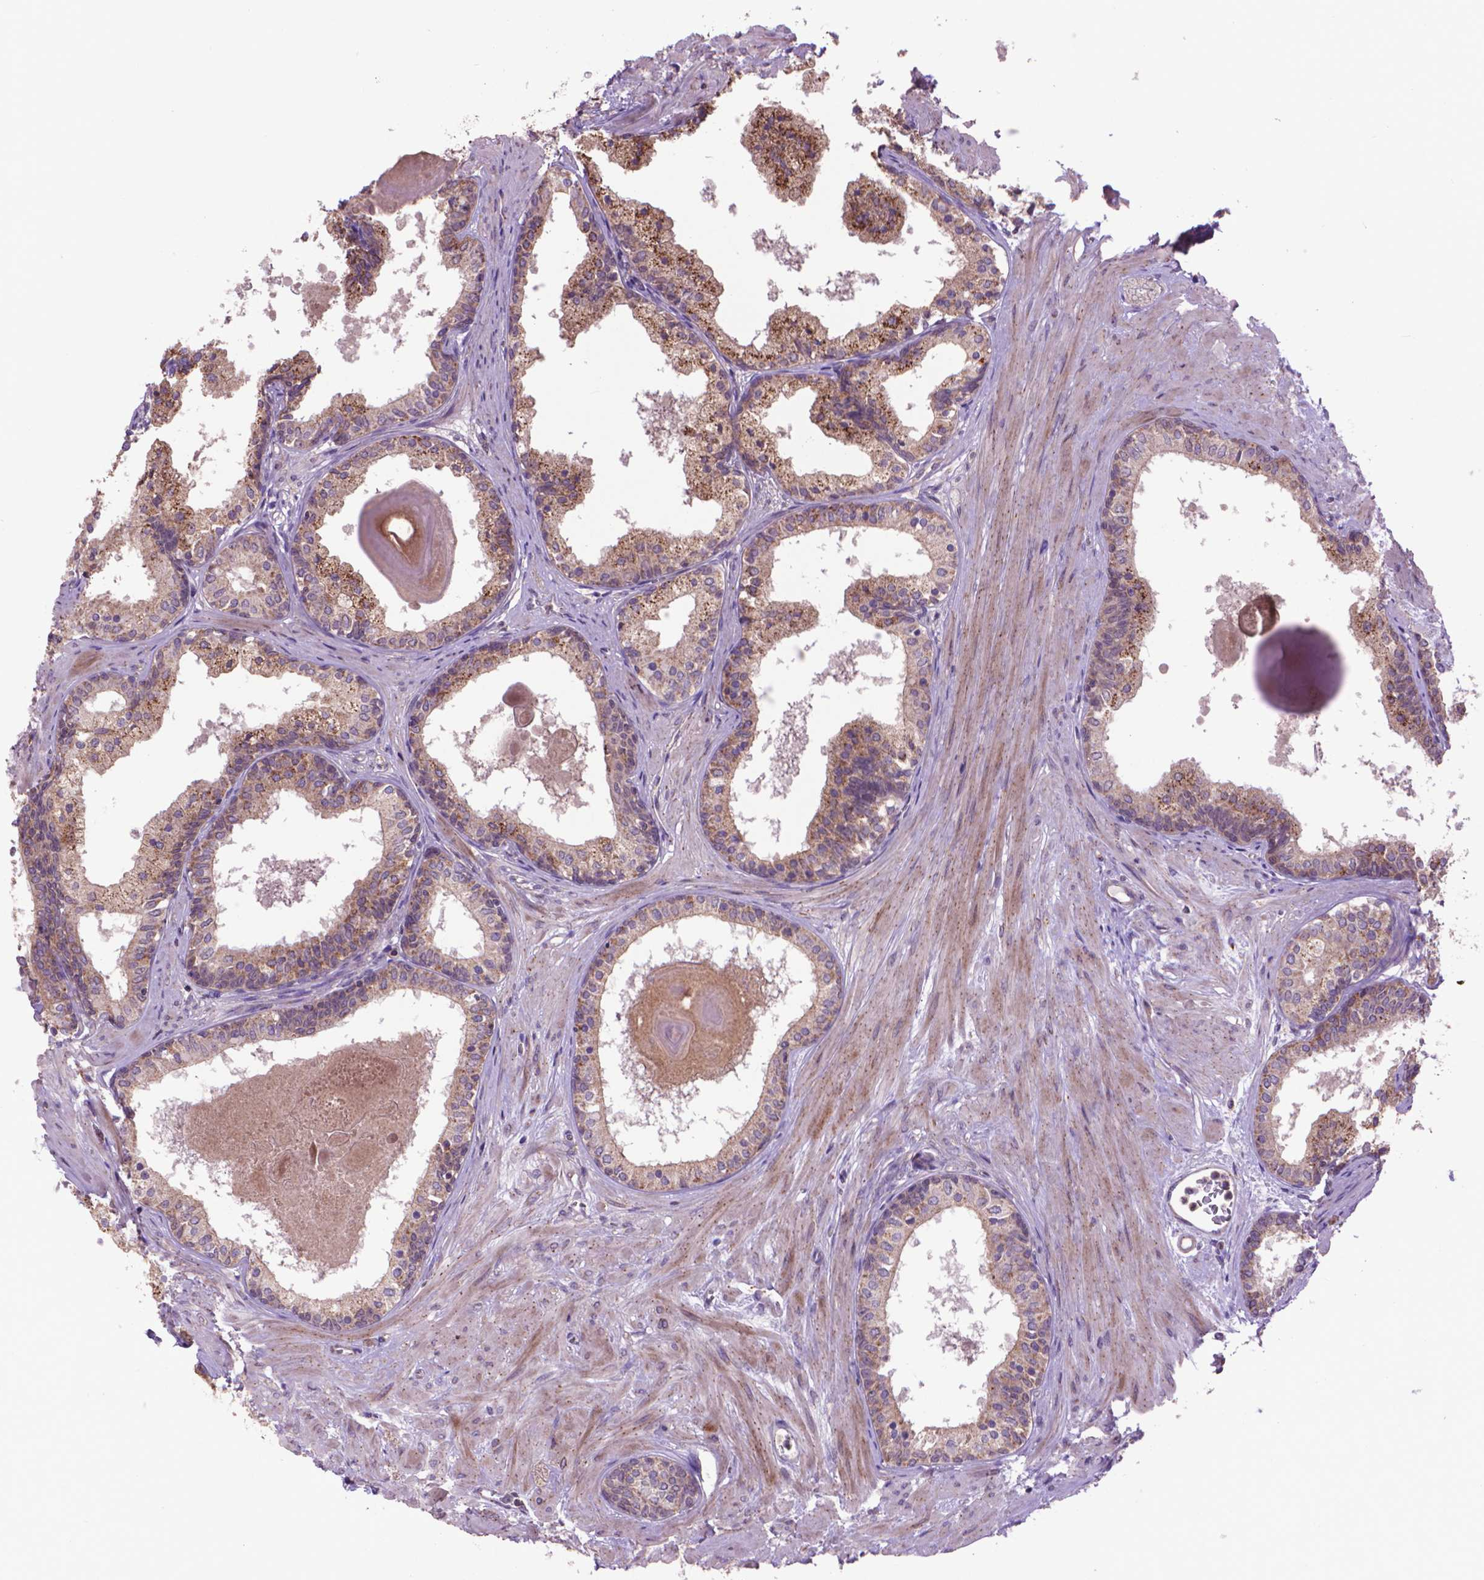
{"staining": {"intensity": "strong", "quantity": ">75%", "location": "cytoplasmic/membranous"}, "tissue": "prostate", "cell_type": "Glandular cells", "image_type": "normal", "snomed": [{"axis": "morphology", "description": "Normal tissue, NOS"}, {"axis": "topography", "description": "Prostate"}], "caption": "The histopathology image displays a brown stain indicating the presence of a protein in the cytoplasmic/membranous of glandular cells in prostate.", "gene": "GLB1", "patient": {"sex": "male", "age": 61}}